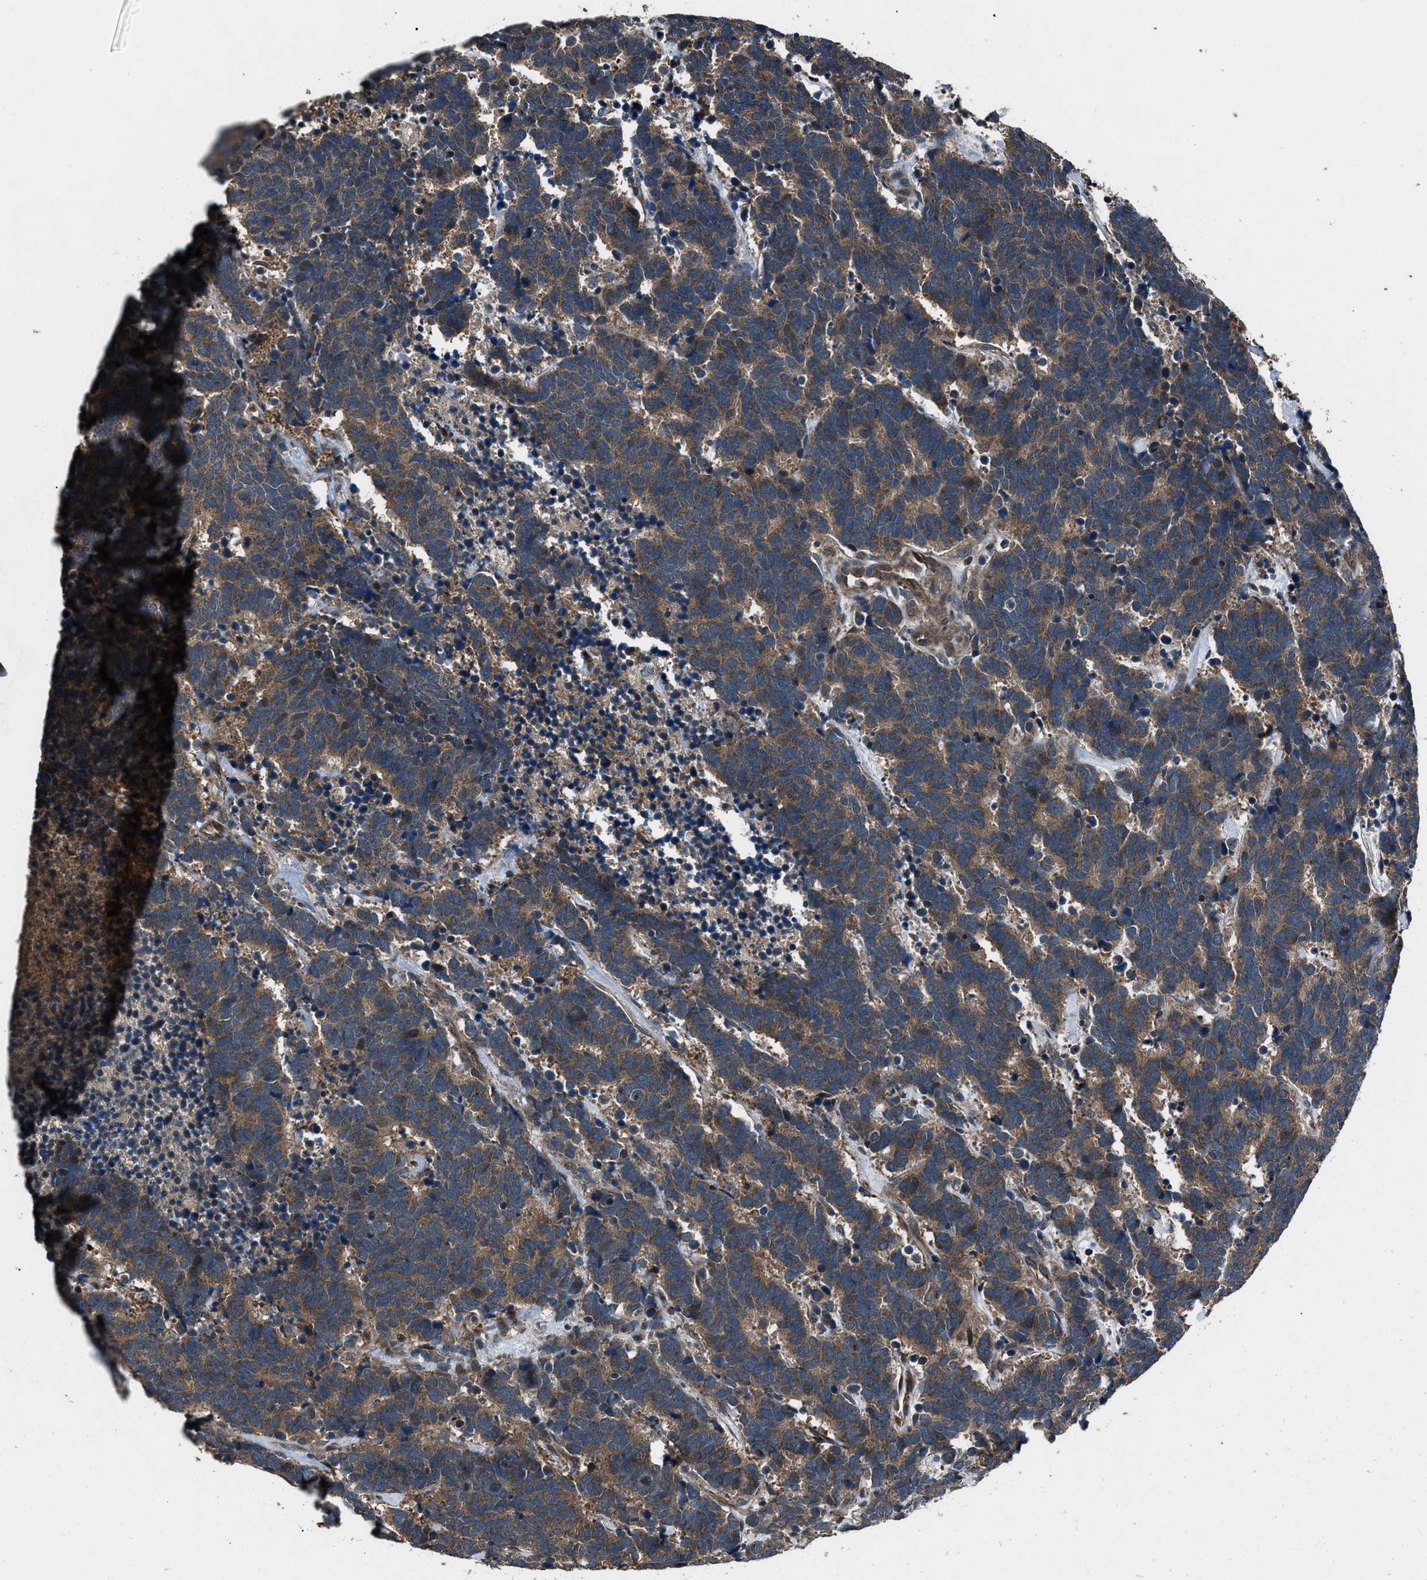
{"staining": {"intensity": "moderate", "quantity": ">75%", "location": "cytoplasmic/membranous"}, "tissue": "carcinoid", "cell_type": "Tumor cells", "image_type": "cancer", "snomed": [{"axis": "morphology", "description": "Carcinoma, NOS"}, {"axis": "morphology", "description": "Carcinoid, malignant, NOS"}, {"axis": "topography", "description": "Urinary bladder"}], "caption": "Carcinoid stained for a protein (brown) displays moderate cytoplasmic/membranous positive expression in approximately >75% of tumor cells.", "gene": "IRAK4", "patient": {"sex": "male", "age": 57}}